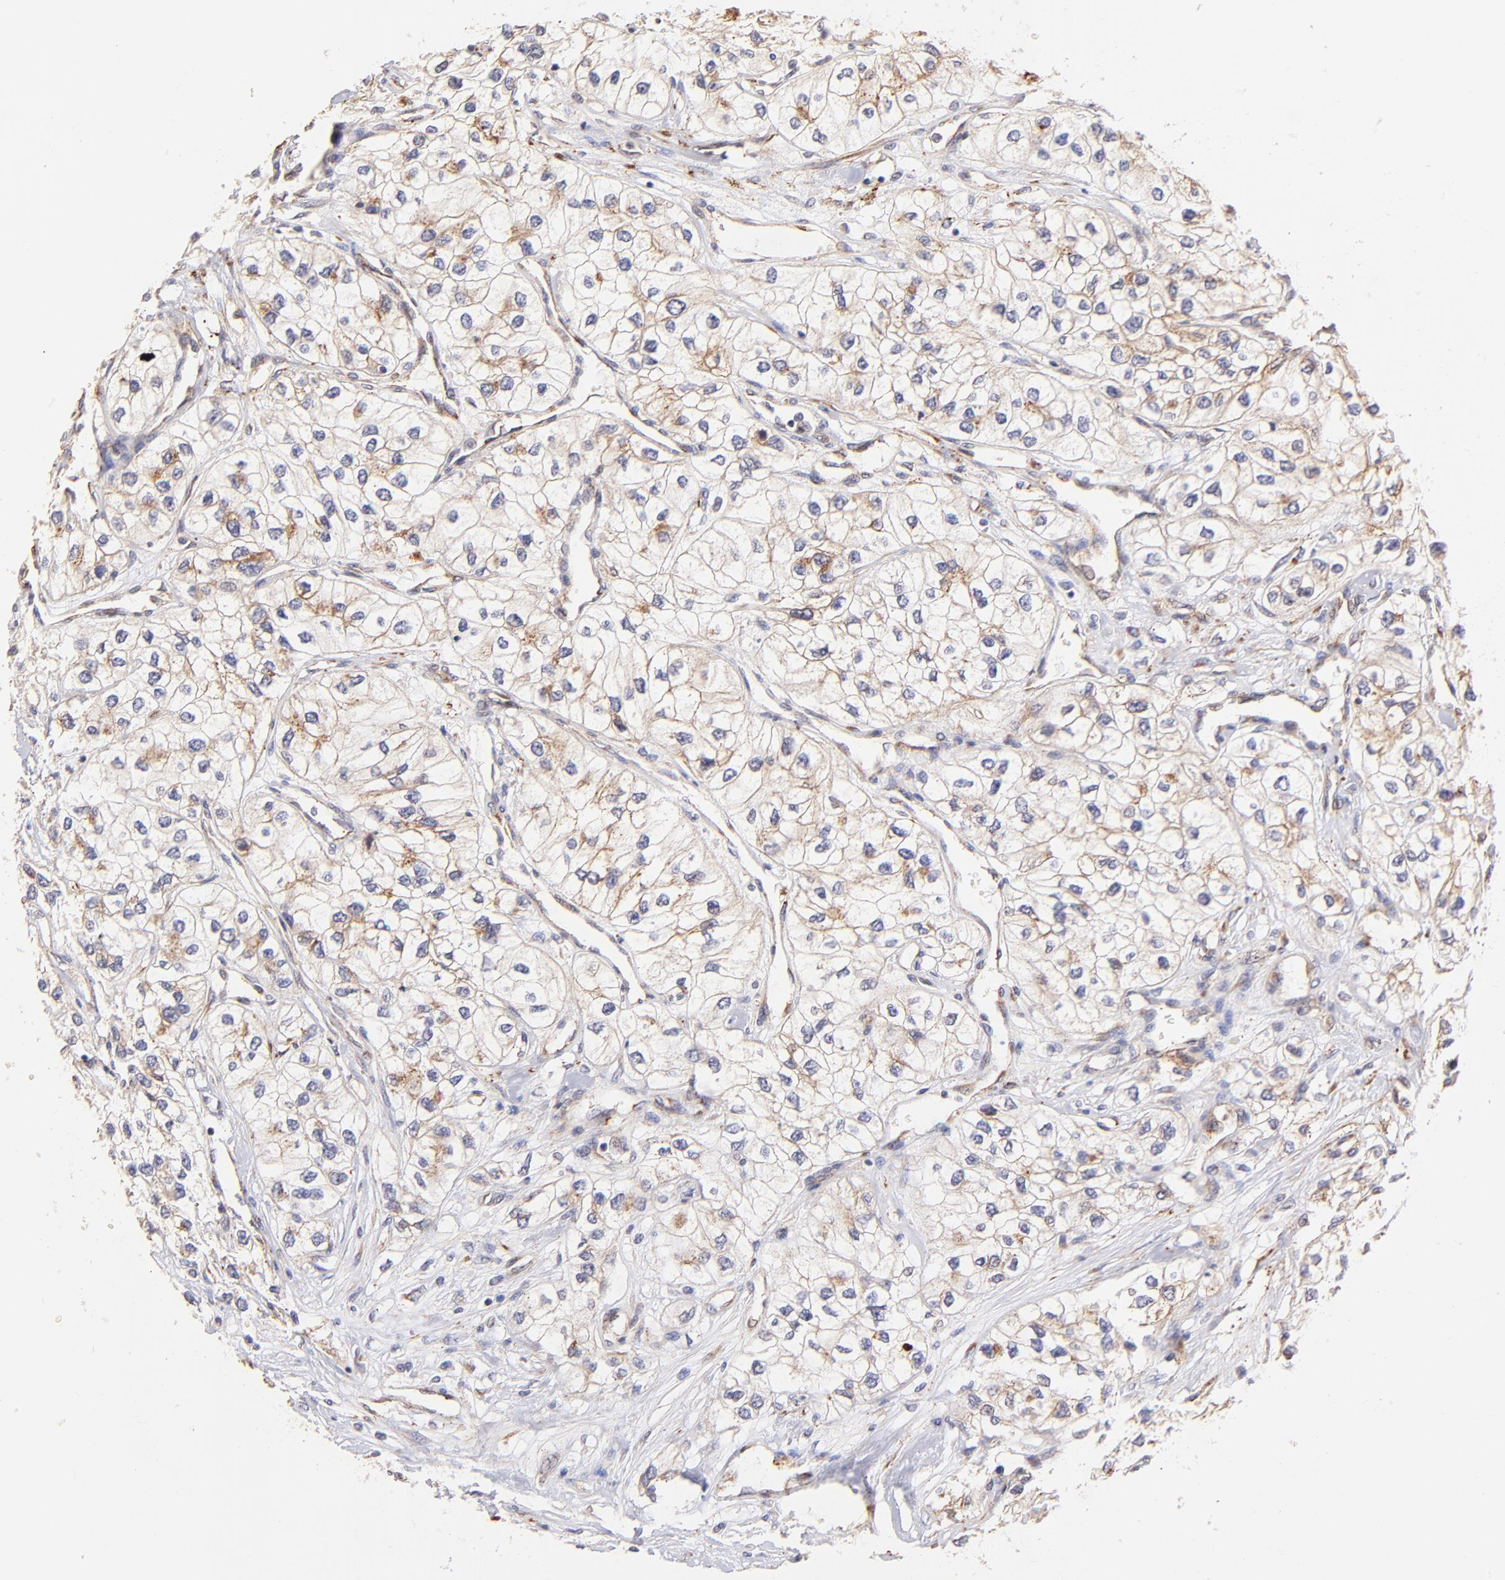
{"staining": {"intensity": "negative", "quantity": "none", "location": "none"}, "tissue": "renal cancer", "cell_type": "Tumor cells", "image_type": "cancer", "snomed": [{"axis": "morphology", "description": "Adenocarcinoma, NOS"}, {"axis": "topography", "description": "Kidney"}], "caption": "Immunohistochemical staining of human renal adenocarcinoma demonstrates no significant positivity in tumor cells.", "gene": "SPARC", "patient": {"sex": "male", "age": 57}}